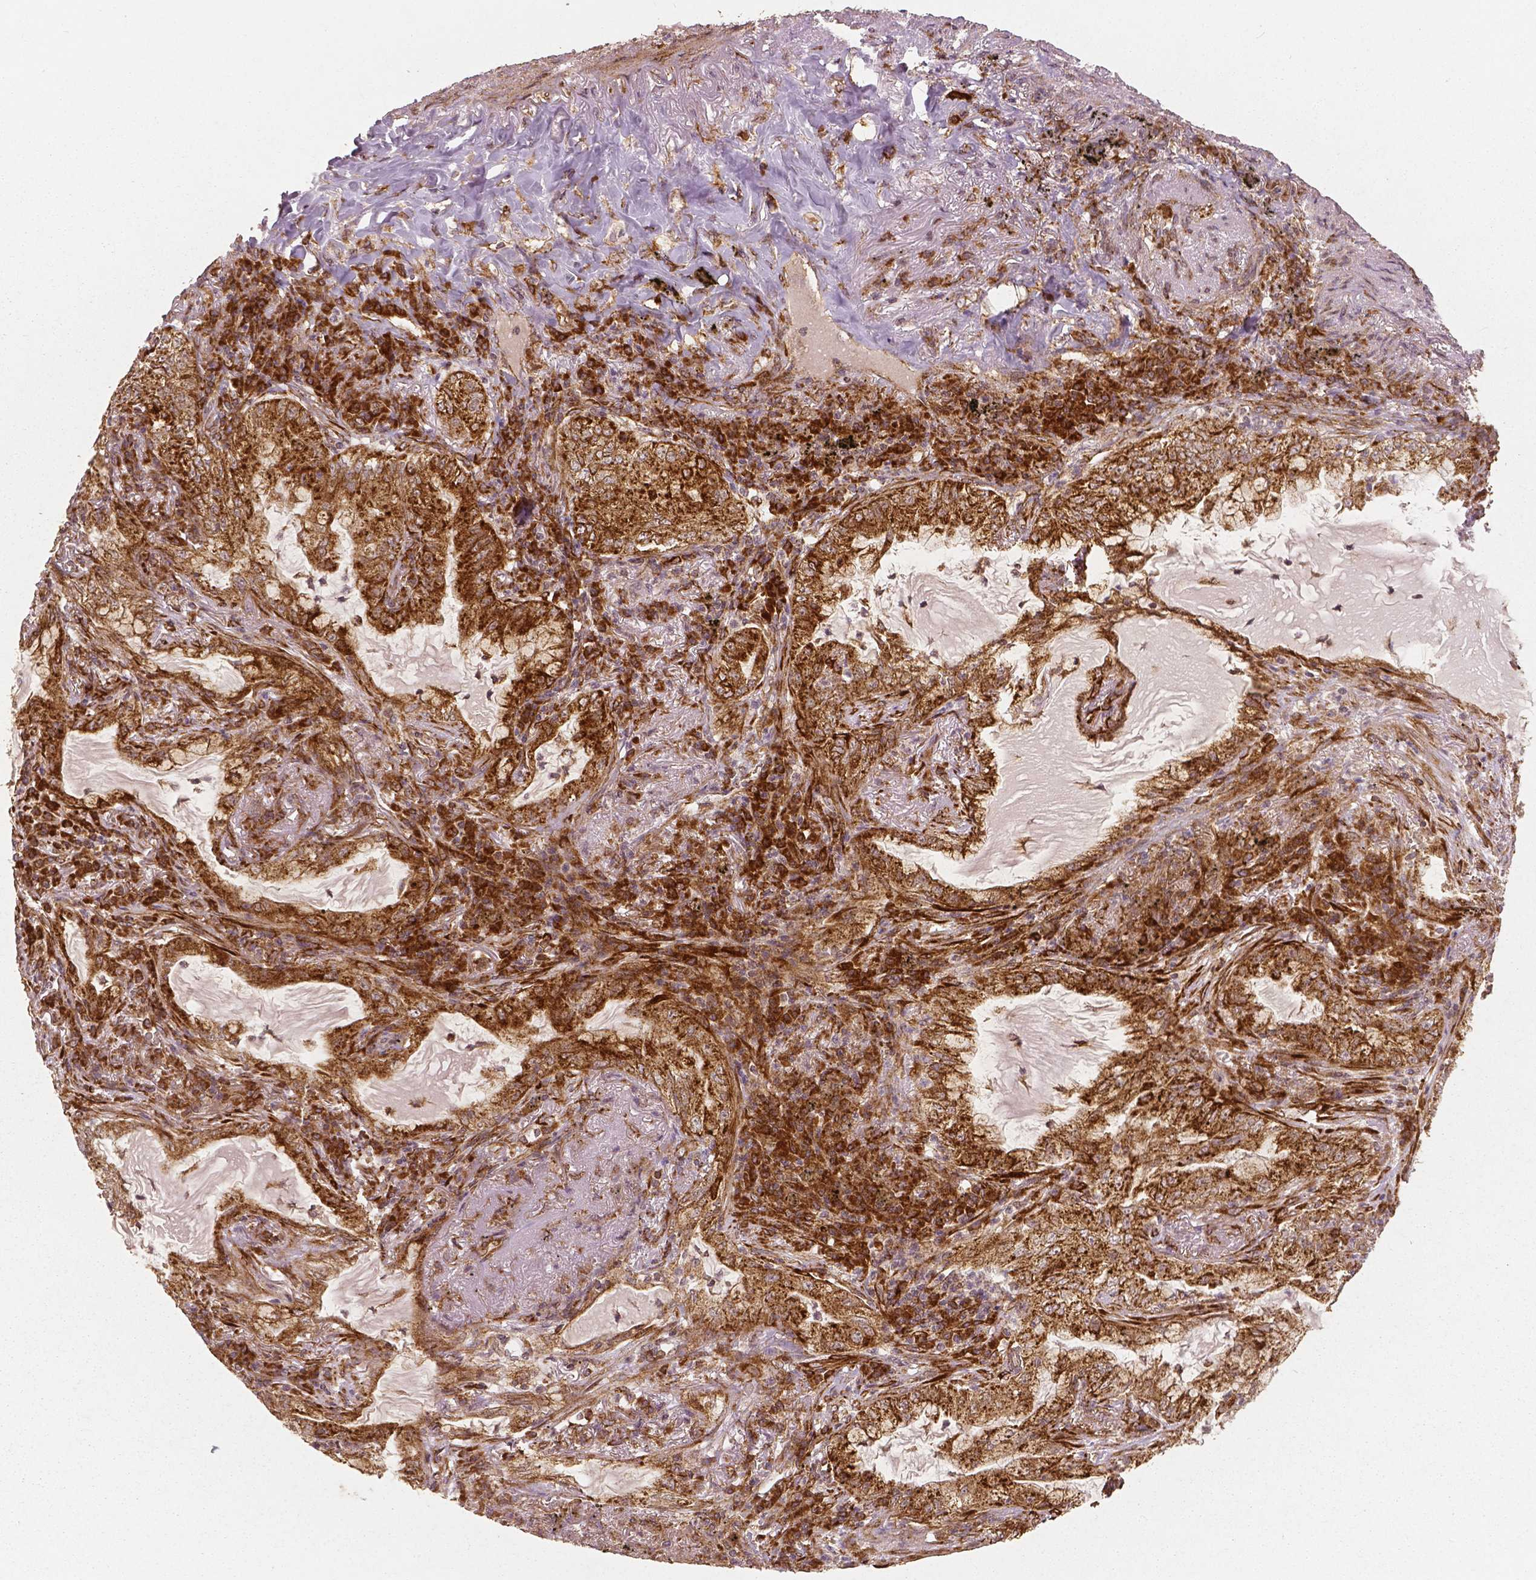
{"staining": {"intensity": "strong", "quantity": ">75%", "location": "cytoplasmic/membranous"}, "tissue": "lung cancer", "cell_type": "Tumor cells", "image_type": "cancer", "snomed": [{"axis": "morphology", "description": "Adenocarcinoma, NOS"}, {"axis": "topography", "description": "Lung"}], "caption": "The immunohistochemical stain labels strong cytoplasmic/membranous positivity in tumor cells of lung adenocarcinoma tissue.", "gene": "PGAM5", "patient": {"sex": "female", "age": 73}}